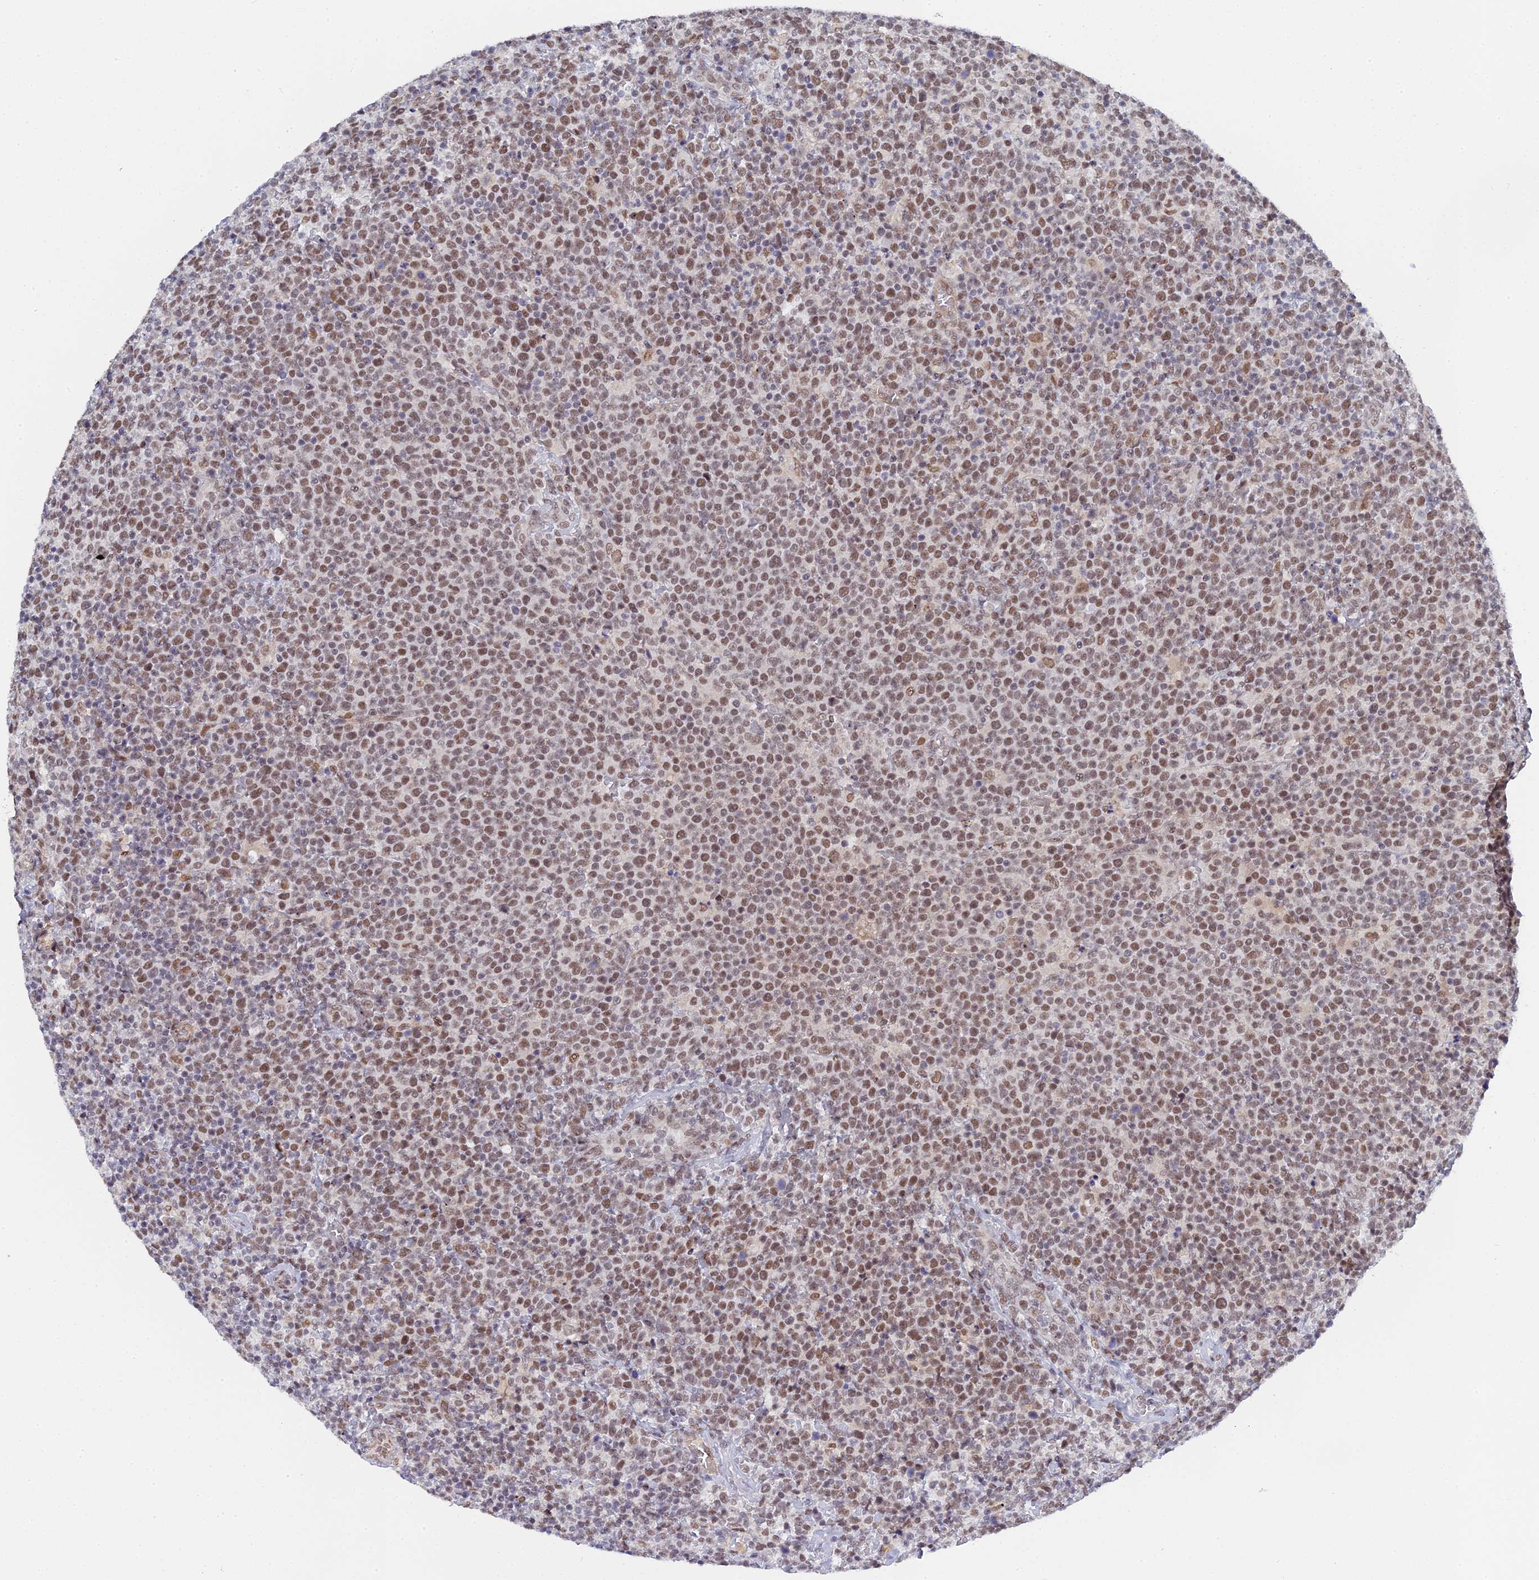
{"staining": {"intensity": "moderate", "quantity": ">75%", "location": "nuclear"}, "tissue": "lymphoma", "cell_type": "Tumor cells", "image_type": "cancer", "snomed": [{"axis": "morphology", "description": "Malignant lymphoma, non-Hodgkin's type, High grade"}, {"axis": "topography", "description": "Lymph node"}], "caption": "Approximately >75% of tumor cells in human lymphoma display moderate nuclear protein positivity as visualized by brown immunohistochemical staining.", "gene": "CCDC85A", "patient": {"sex": "male", "age": 61}}